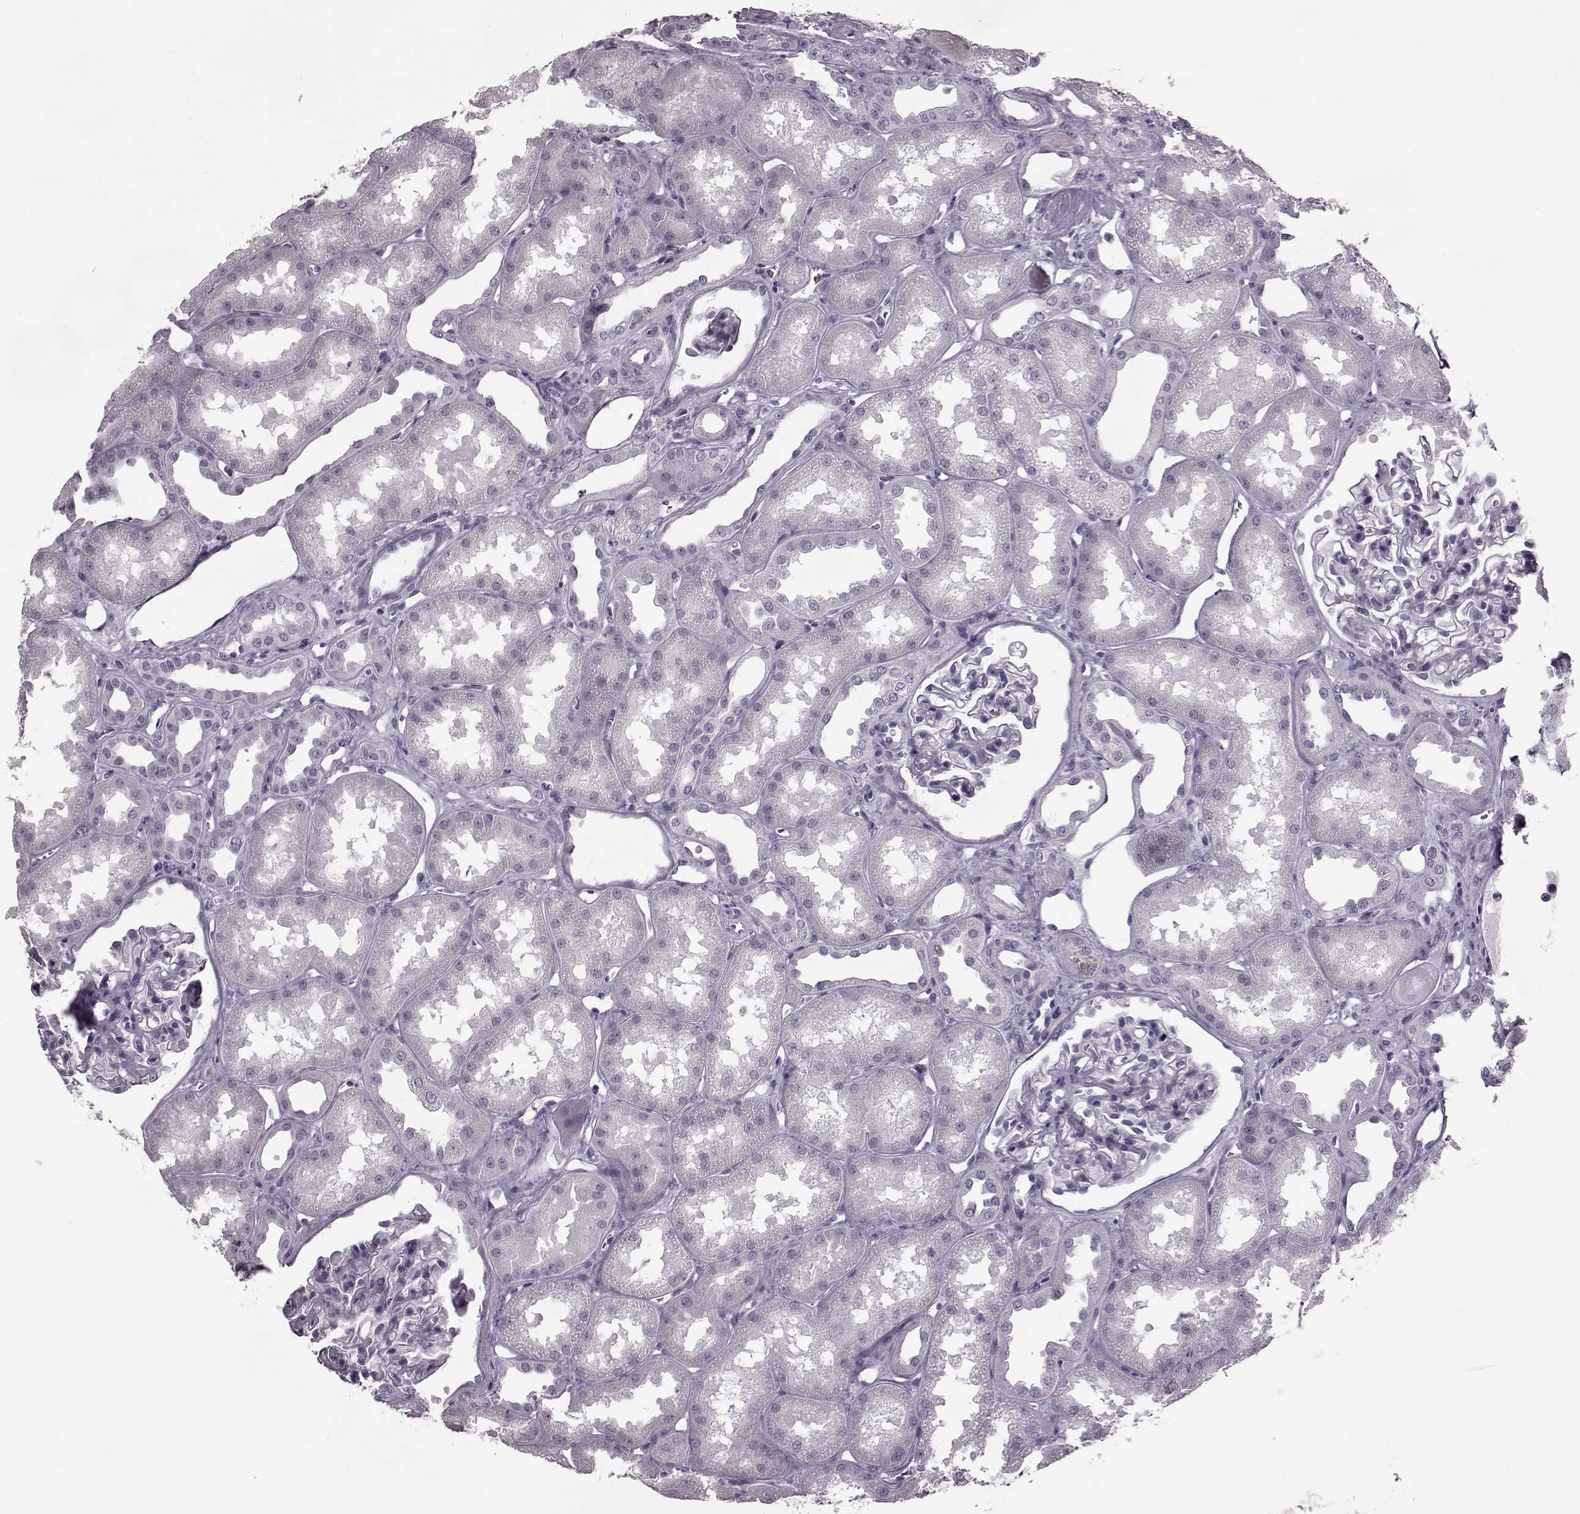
{"staining": {"intensity": "negative", "quantity": "none", "location": "none"}, "tissue": "kidney", "cell_type": "Cells in glomeruli", "image_type": "normal", "snomed": [{"axis": "morphology", "description": "Normal tissue, NOS"}, {"axis": "topography", "description": "Kidney"}], "caption": "Immunohistochemistry (IHC) micrograph of unremarkable kidney: kidney stained with DAB reveals no significant protein staining in cells in glomeruli.", "gene": "JSRP1", "patient": {"sex": "male", "age": 61}}